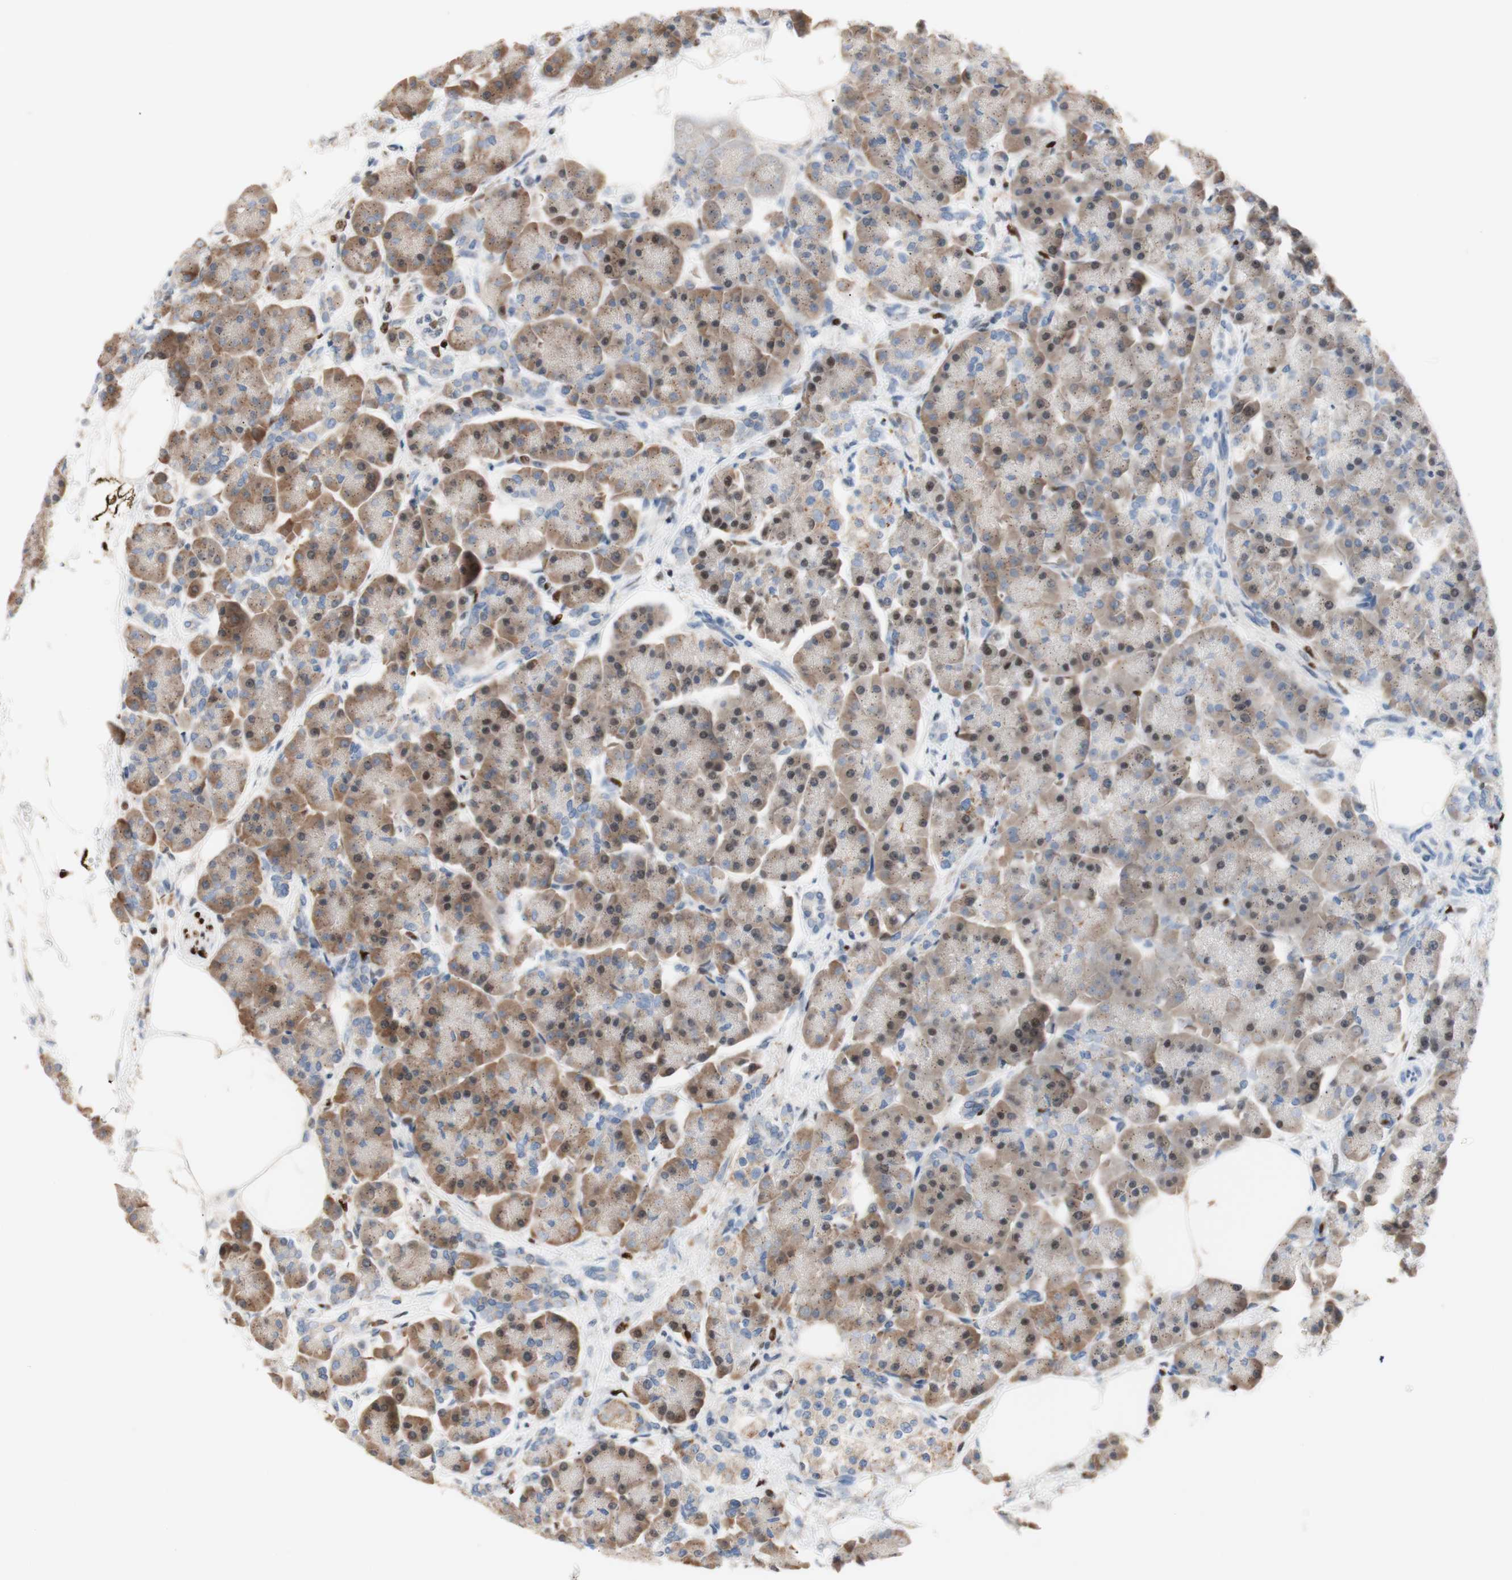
{"staining": {"intensity": "strong", "quantity": ">75%", "location": "cytoplasmic/membranous,nuclear"}, "tissue": "pancreas", "cell_type": "Exocrine glandular cells", "image_type": "normal", "snomed": [{"axis": "morphology", "description": "Normal tissue, NOS"}, {"axis": "topography", "description": "Pancreas"}], "caption": "Immunohistochemical staining of normal pancreas displays >75% levels of strong cytoplasmic/membranous,nuclear protein positivity in approximately >75% of exocrine glandular cells. Immunohistochemistry stains the protein of interest in brown and the nuclei are stained blue.", "gene": "EED", "patient": {"sex": "female", "age": 70}}